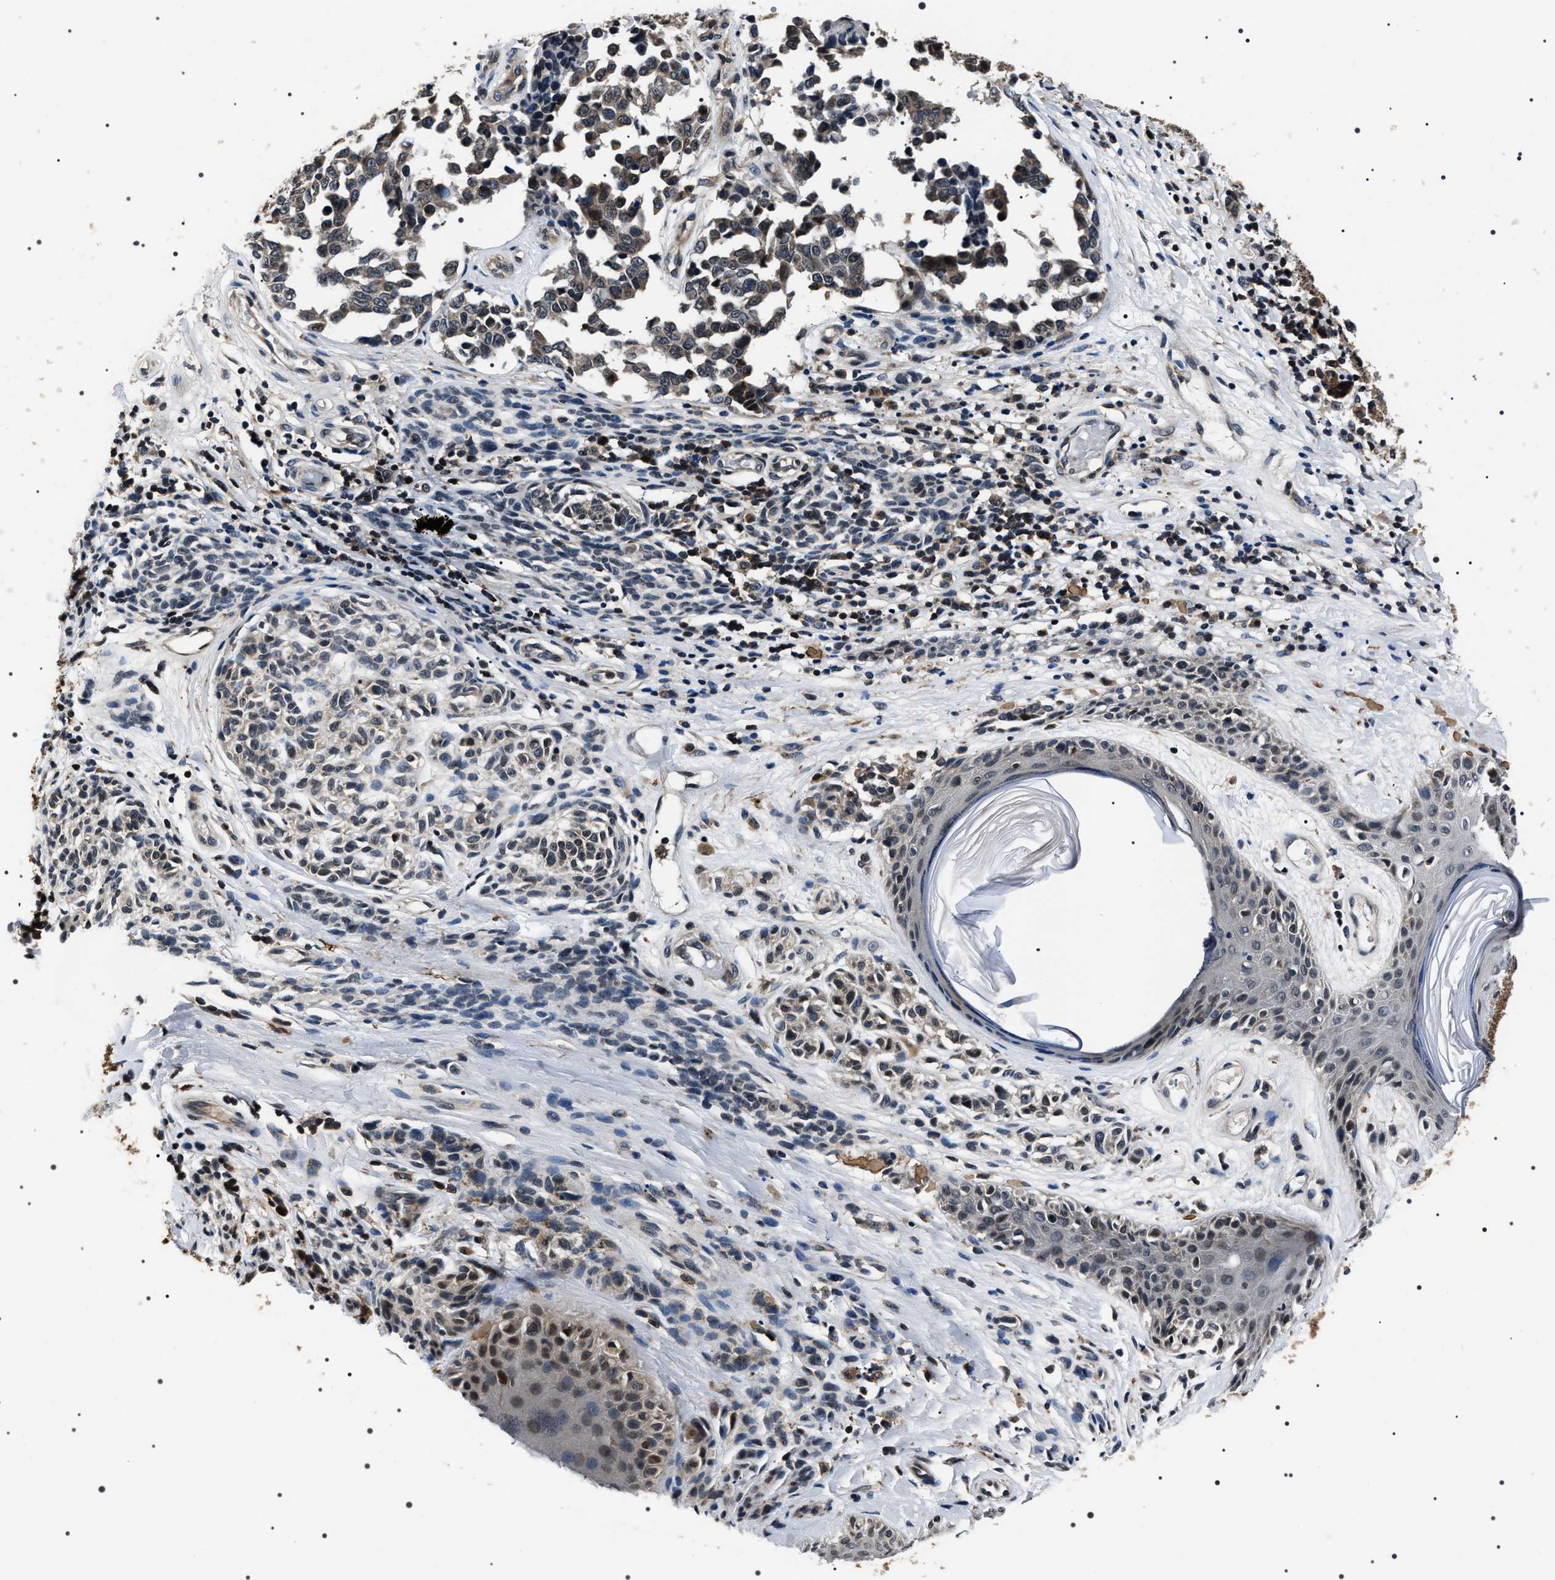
{"staining": {"intensity": "weak", "quantity": "<25%", "location": "cytoplasmic/membranous"}, "tissue": "melanoma", "cell_type": "Tumor cells", "image_type": "cancer", "snomed": [{"axis": "morphology", "description": "Malignant melanoma, NOS"}, {"axis": "topography", "description": "Skin"}], "caption": "Immunohistochemistry micrograph of neoplastic tissue: melanoma stained with DAB (3,3'-diaminobenzidine) reveals no significant protein positivity in tumor cells.", "gene": "SIPA1", "patient": {"sex": "female", "age": 64}}